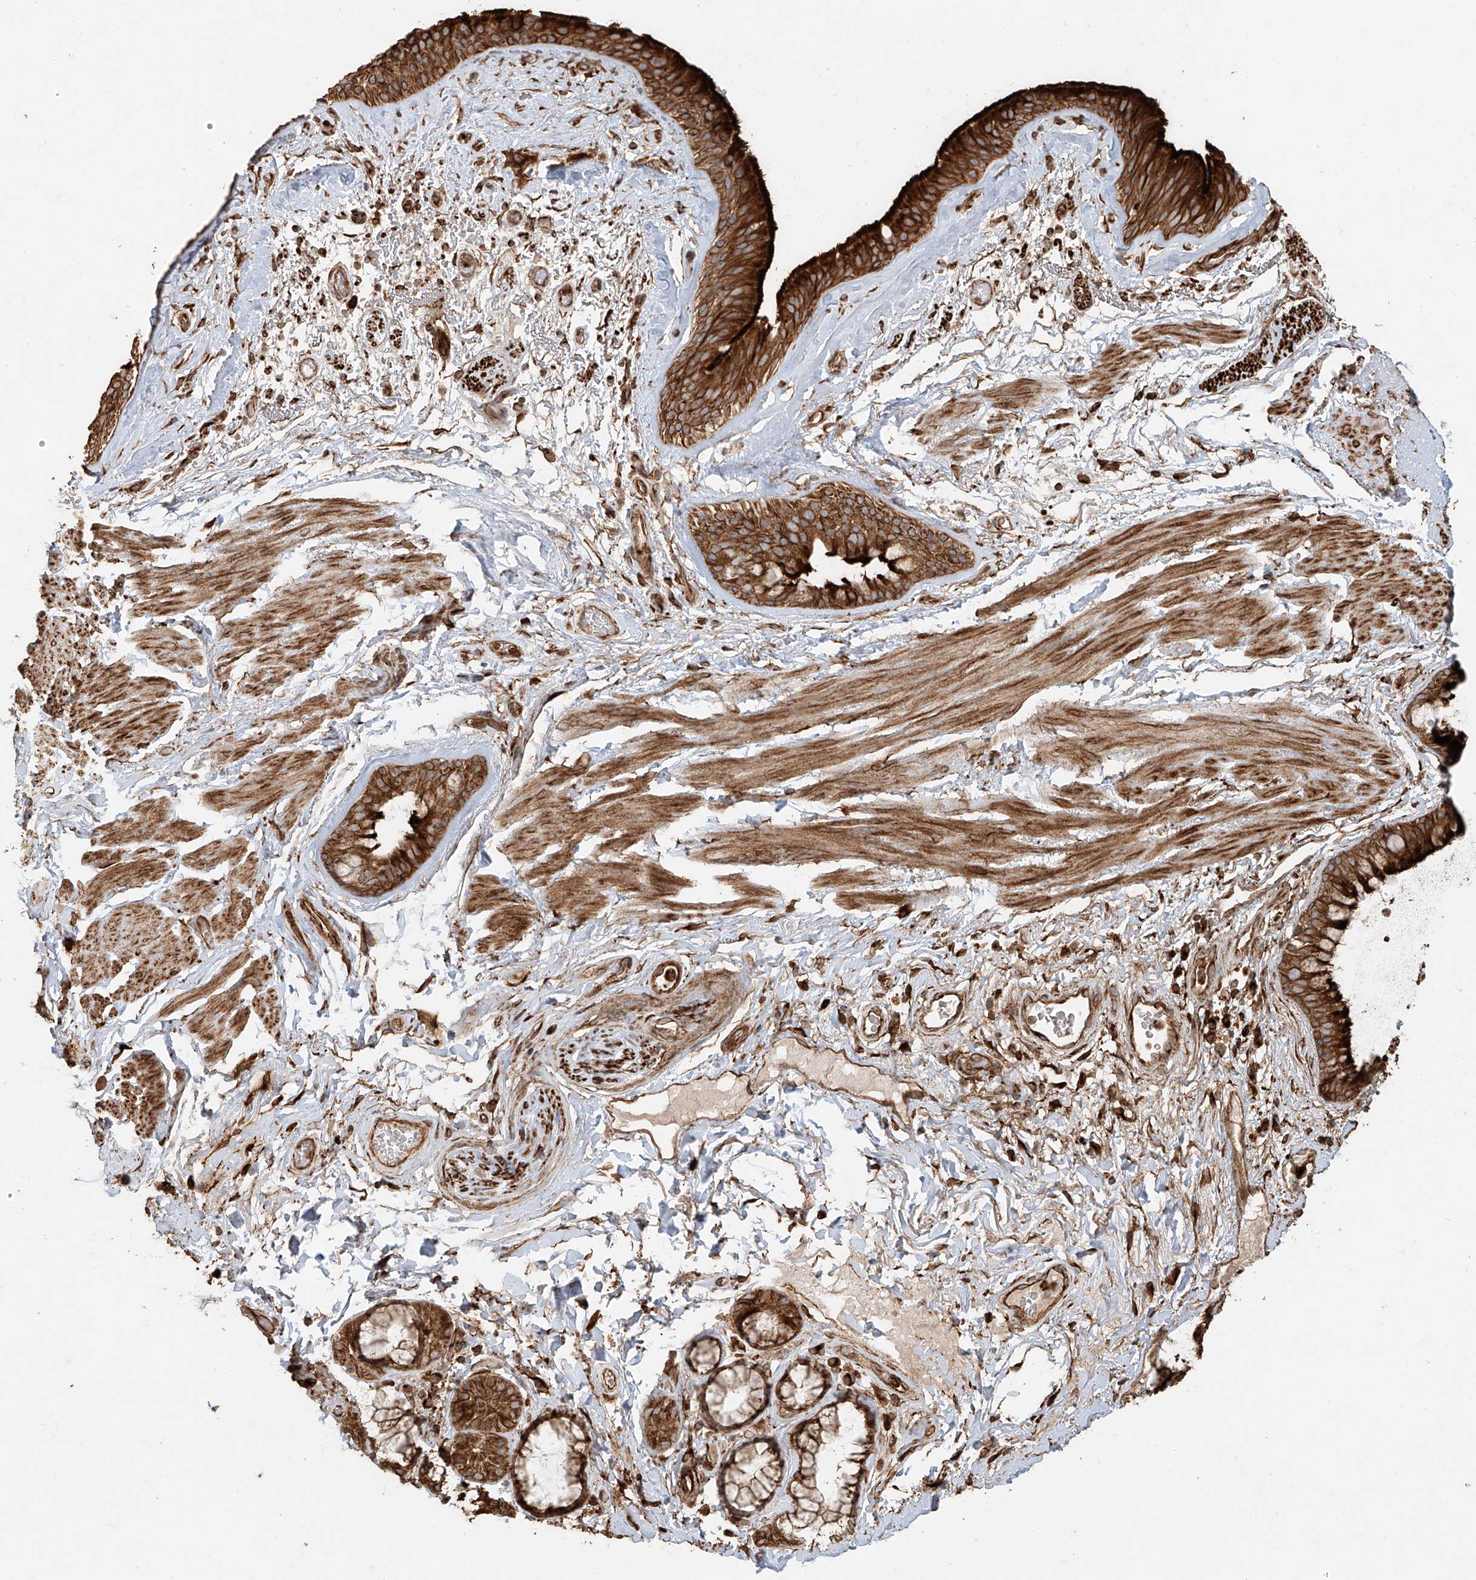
{"staining": {"intensity": "strong", "quantity": ">75%", "location": "cytoplasmic/membranous"}, "tissue": "bronchus", "cell_type": "Respiratory epithelial cells", "image_type": "normal", "snomed": [{"axis": "morphology", "description": "Normal tissue, NOS"}, {"axis": "topography", "description": "Cartilage tissue"}], "caption": "Immunohistochemistry micrograph of benign bronchus stained for a protein (brown), which reveals high levels of strong cytoplasmic/membranous expression in about >75% of respiratory epithelial cells.", "gene": "EFNB1", "patient": {"sex": "female", "age": 63}}